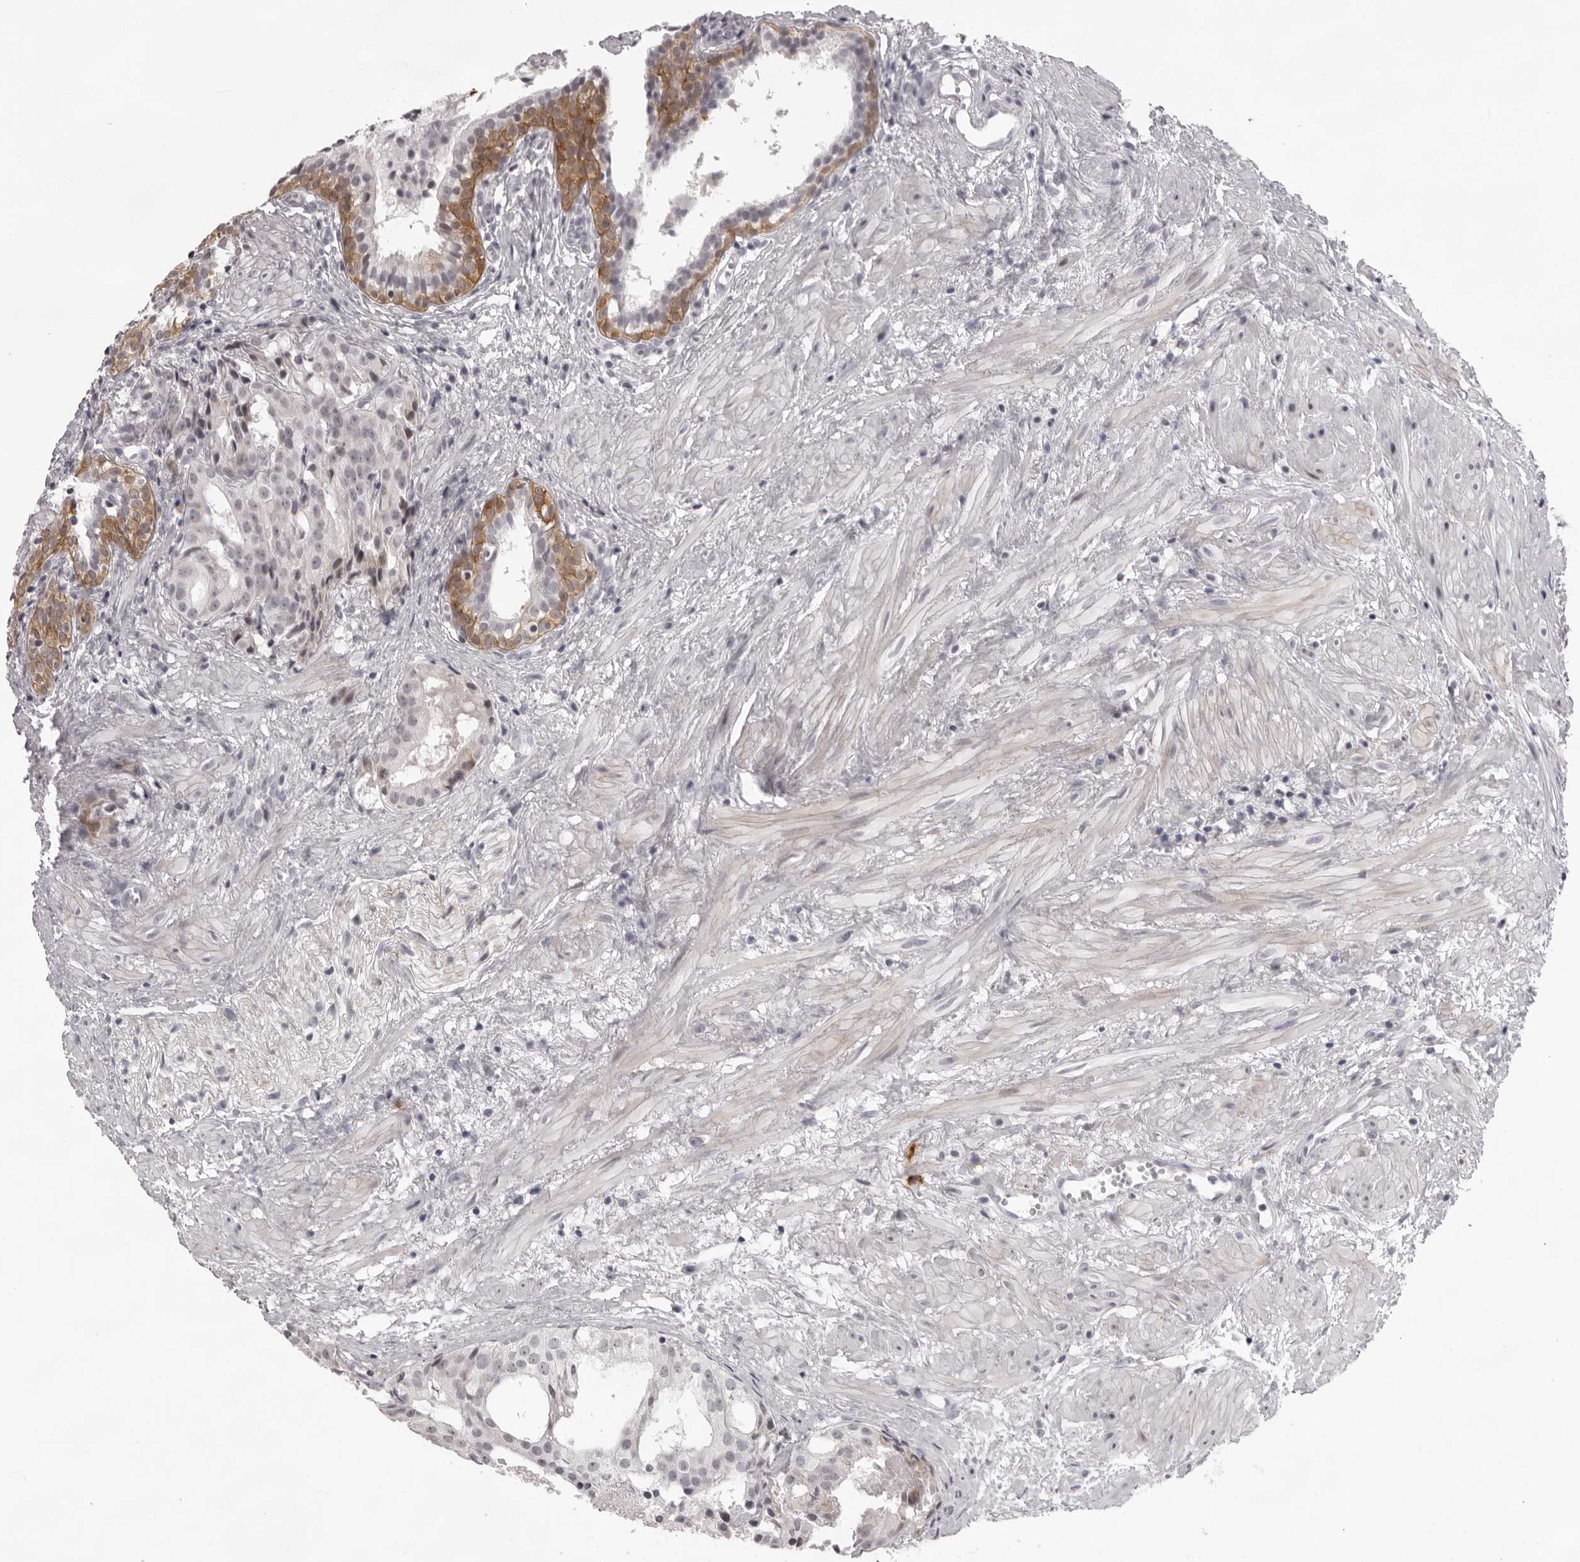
{"staining": {"intensity": "negative", "quantity": "none", "location": "none"}, "tissue": "prostate cancer", "cell_type": "Tumor cells", "image_type": "cancer", "snomed": [{"axis": "morphology", "description": "Adenocarcinoma, Low grade"}, {"axis": "topography", "description": "Prostate"}], "caption": "Immunohistochemistry of prostate adenocarcinoma (low-grade) shows no staining in tumor cells.", "gene": "NUDT18", "patient": {"sex": "male", "age": 88}}